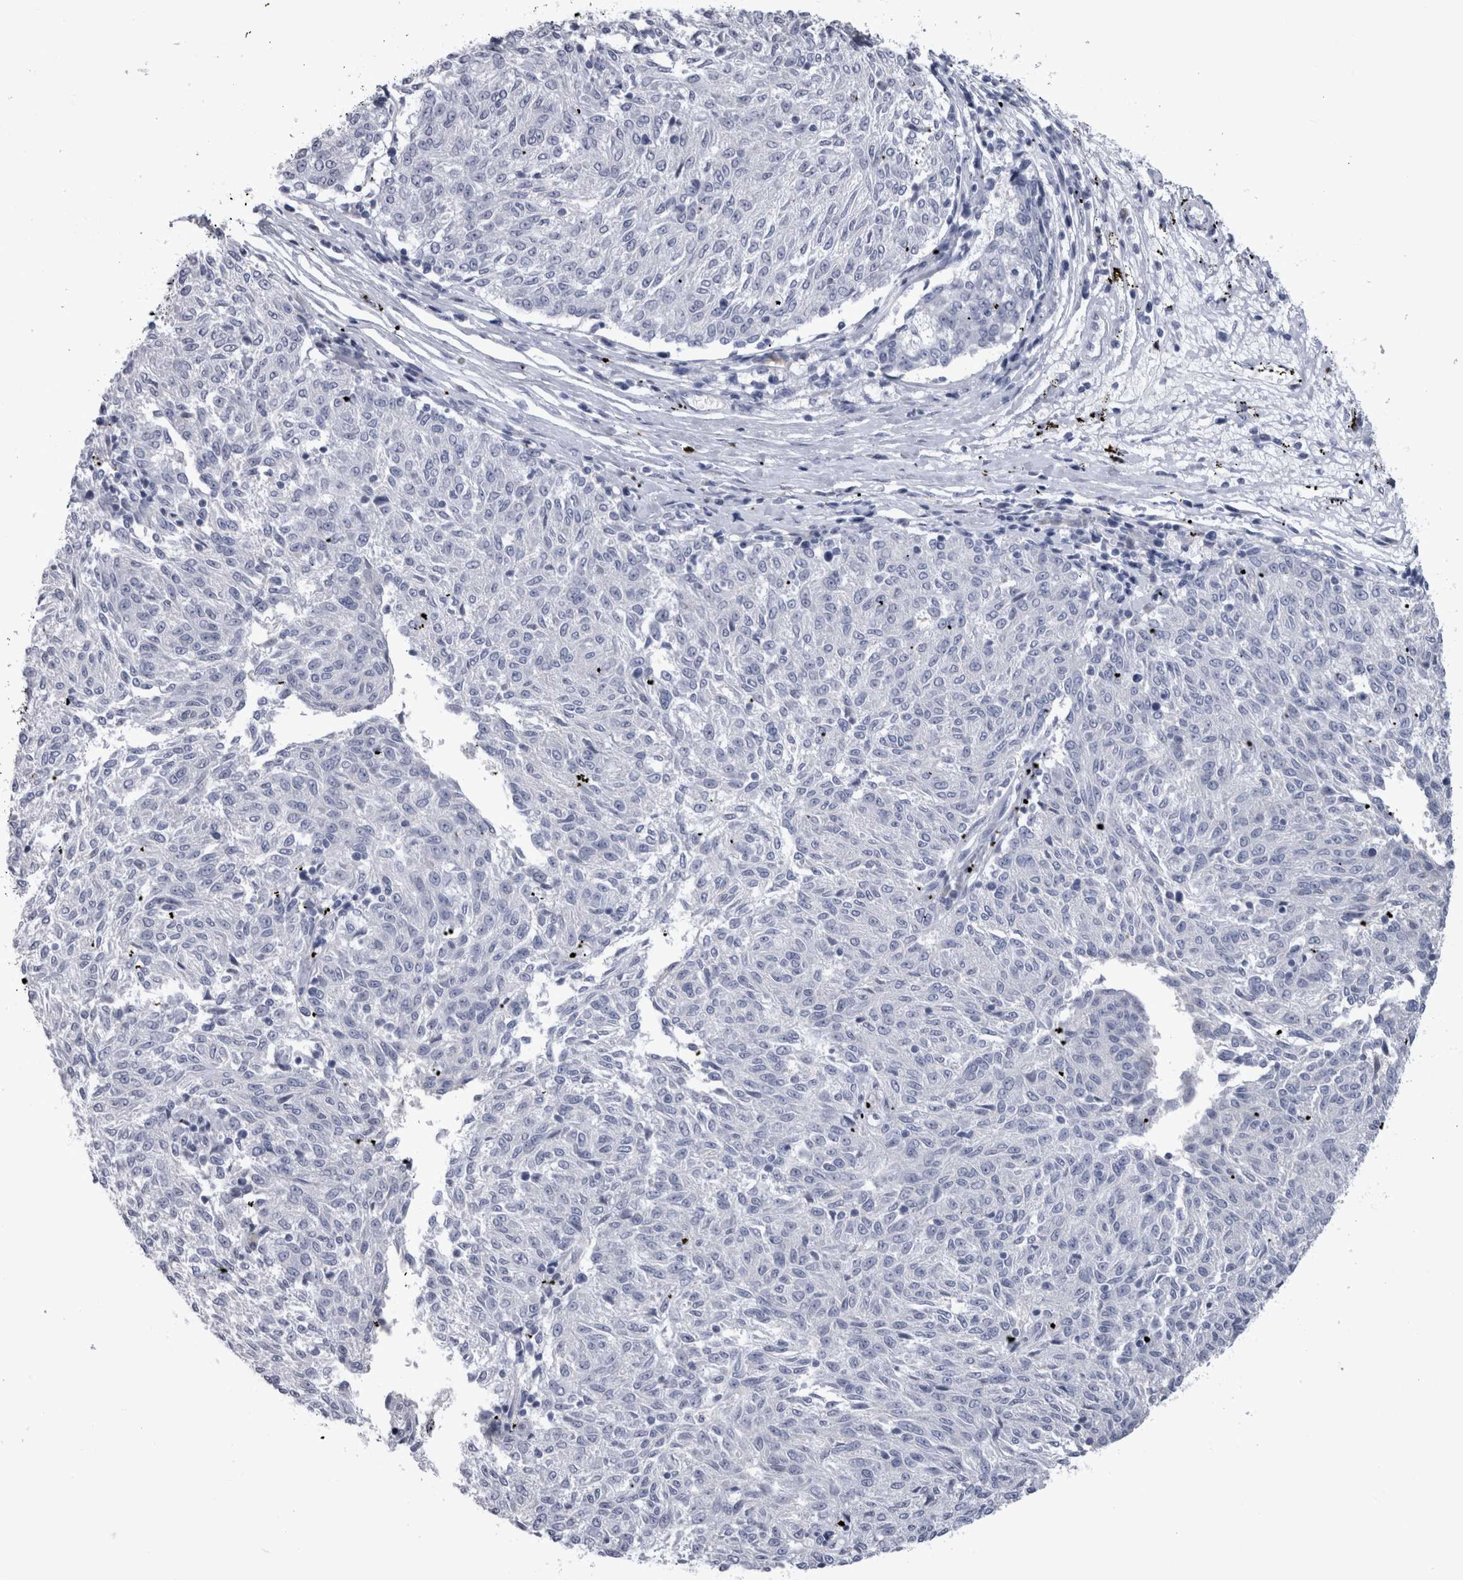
{"staining": {"intensity": "negative", "quantity": "none", "location": "none"}, "tissue": "melanoma", "cell_type": "Tumor cells", "image_type": "cancer", "snomed": [{"axis": "morphology", "description": "Malignant melanoma, NOS"}, {"axis": "topography", "description": "Skin"}], "caption": "This is an IHC image of human melanoma. There is no positivity in tumor cells.", "gene": "PAX5", "patient": {"sex": "female", "age": 72}}